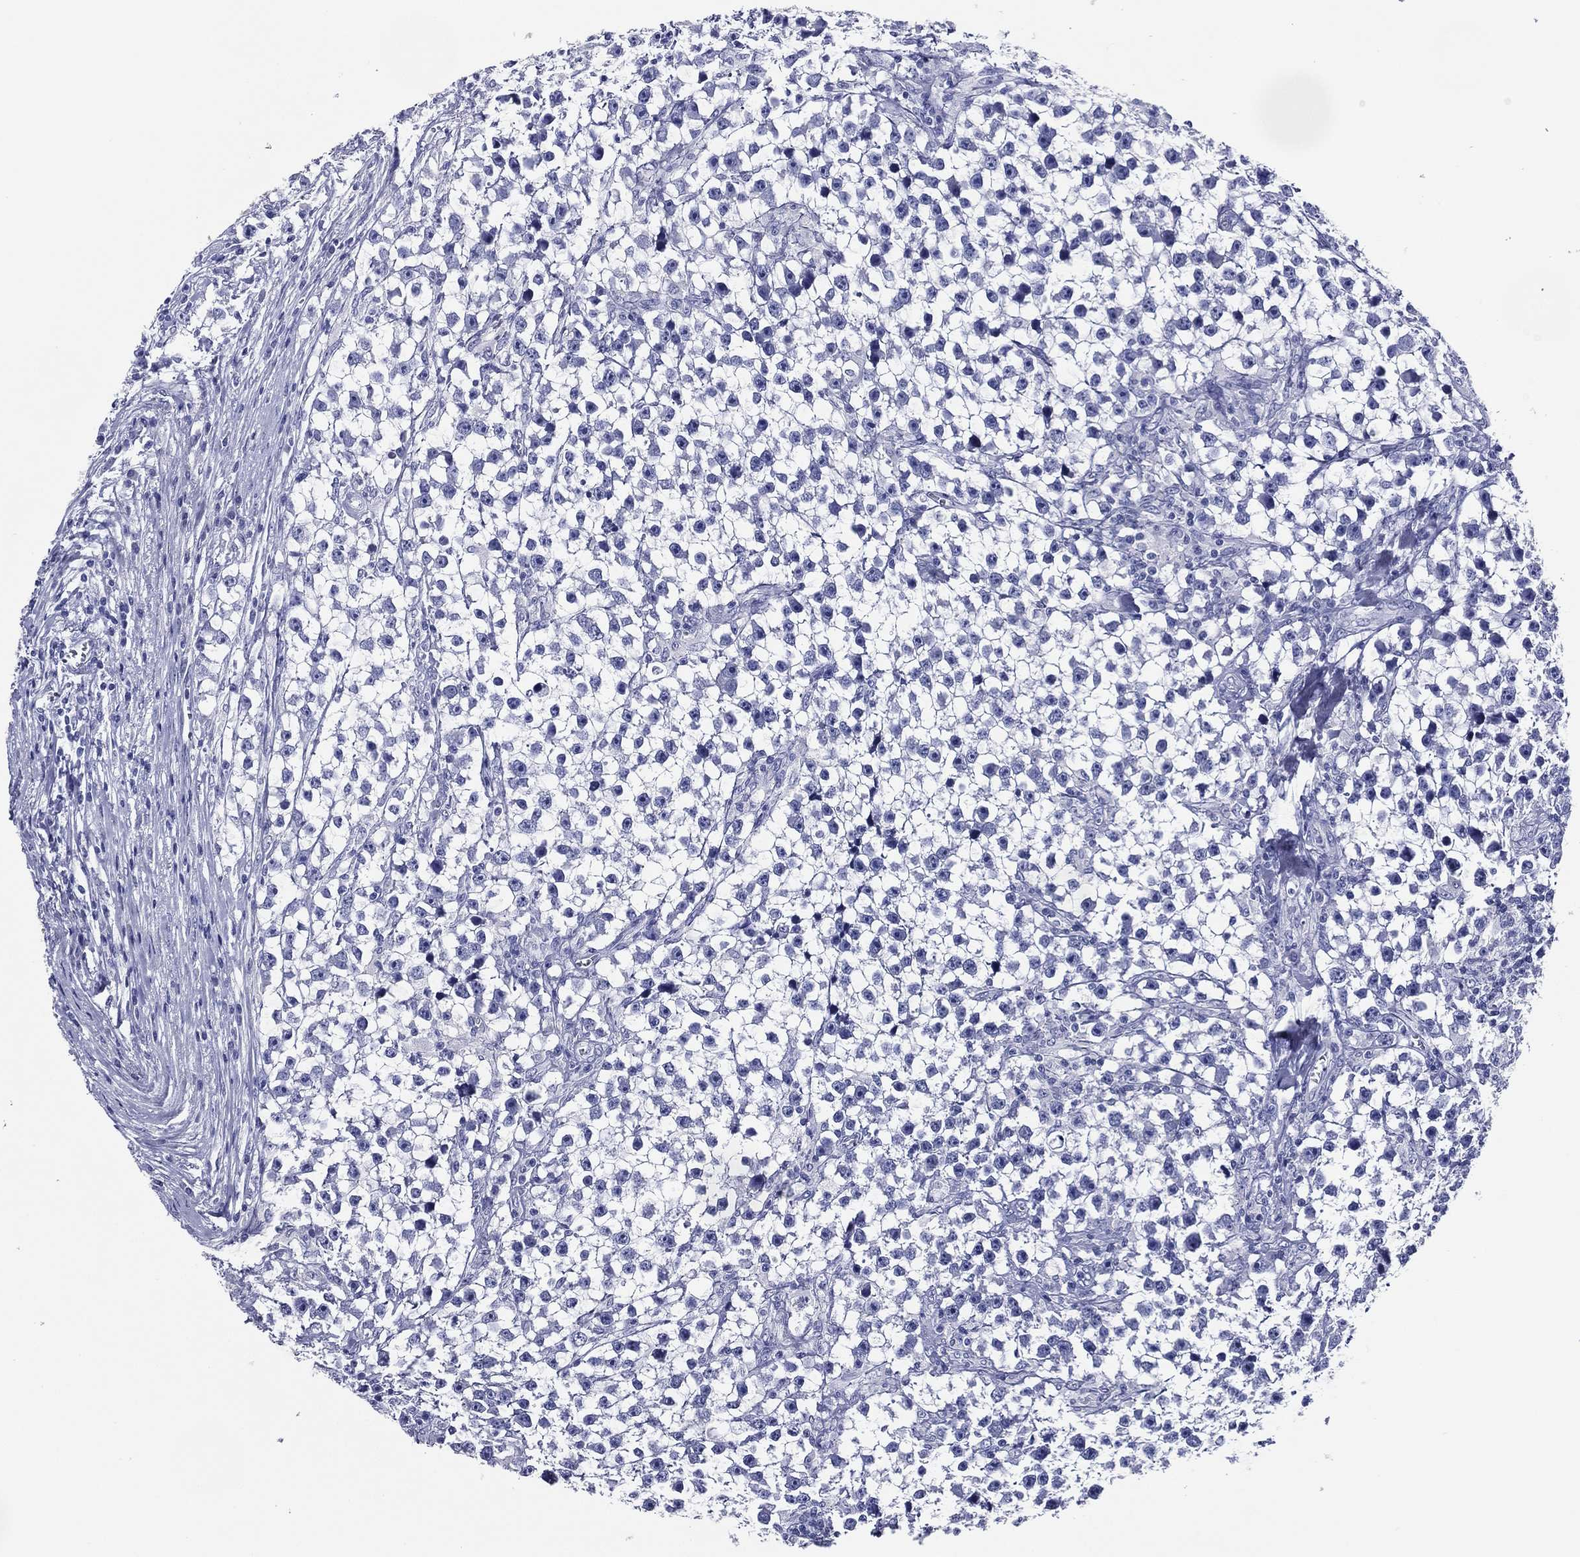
{"staining": {"intensity": "negative", "quantity": "none", "location": "none"}, "tissue": "testis cancer", "cell_type": "Tumor cells", "image_type": "cancer", "snomed": [{"axis": "morphology", "description": "Seminoma, NOS"}, {"axis": "topography", "description": "Testis"}], "caption": "High magnification brightfield microscopy of testis cancer (seminoma) stained with DAB (brown) and counterstained with hematoxylin (blue): tumor cells show no significant expression. (Immunohistochemistry, brightfield microscopy, high magnification).", "gene": "ACE2", "patient": {"sex": "male", "age": 59}}